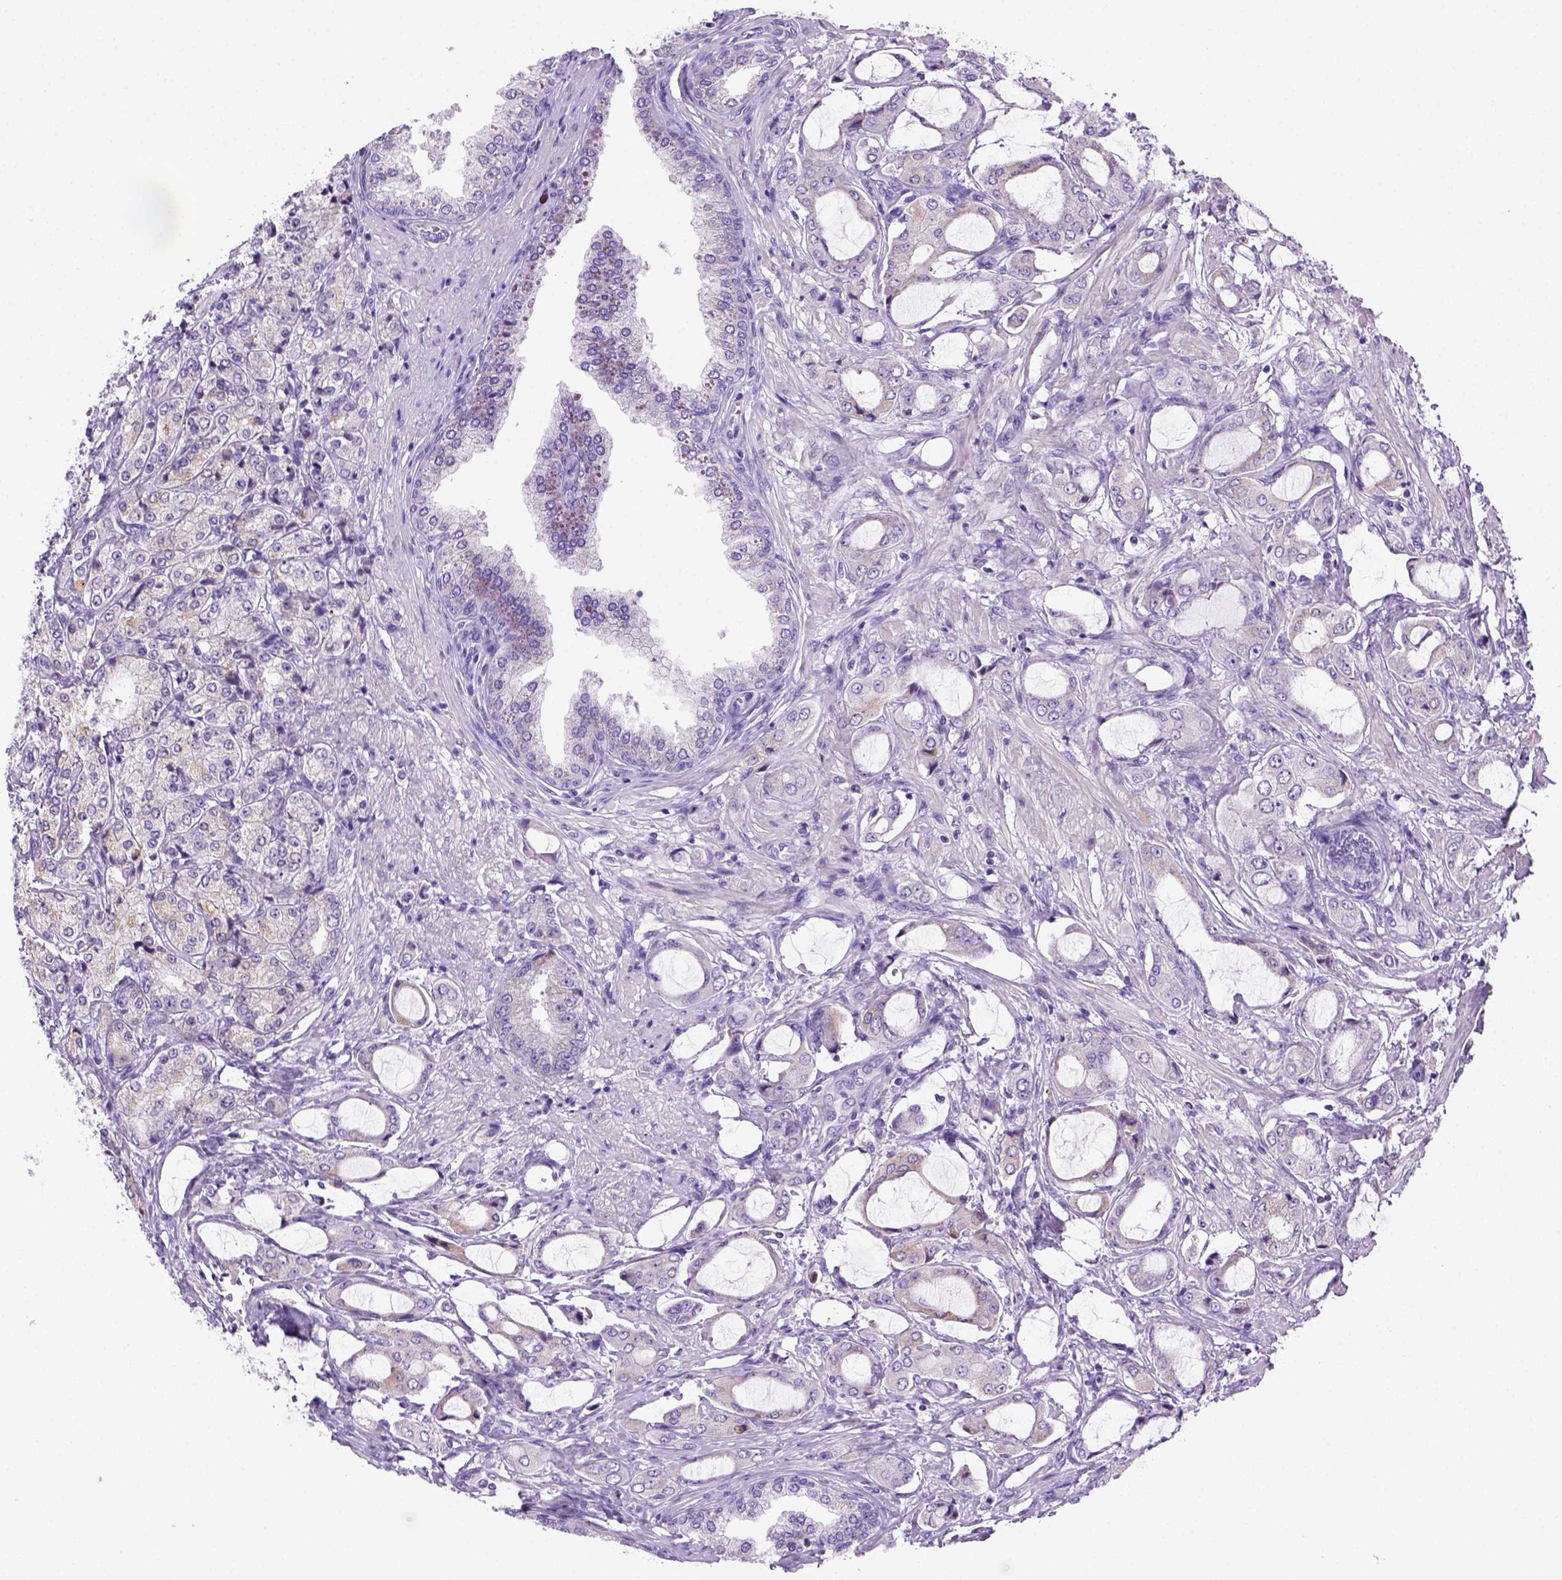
{"staining": {"intensity": "negative", "quantity": "none", "location": "none"}, "tissue": "prostate cancer", "cell_type": "Tumor cells", "image_type": "cancer", "snomed": [{"axis": "morphology", "description": "Adenocarcinoma, NOS"}, {"axis": "topography", "description": "Prostate"}], "caption": "Histopathology image shows no protein staining in tumor cells of prostate cancer tissue.", "gene": "DNAH11", "patient": {"sex": "male", "age": 63}}